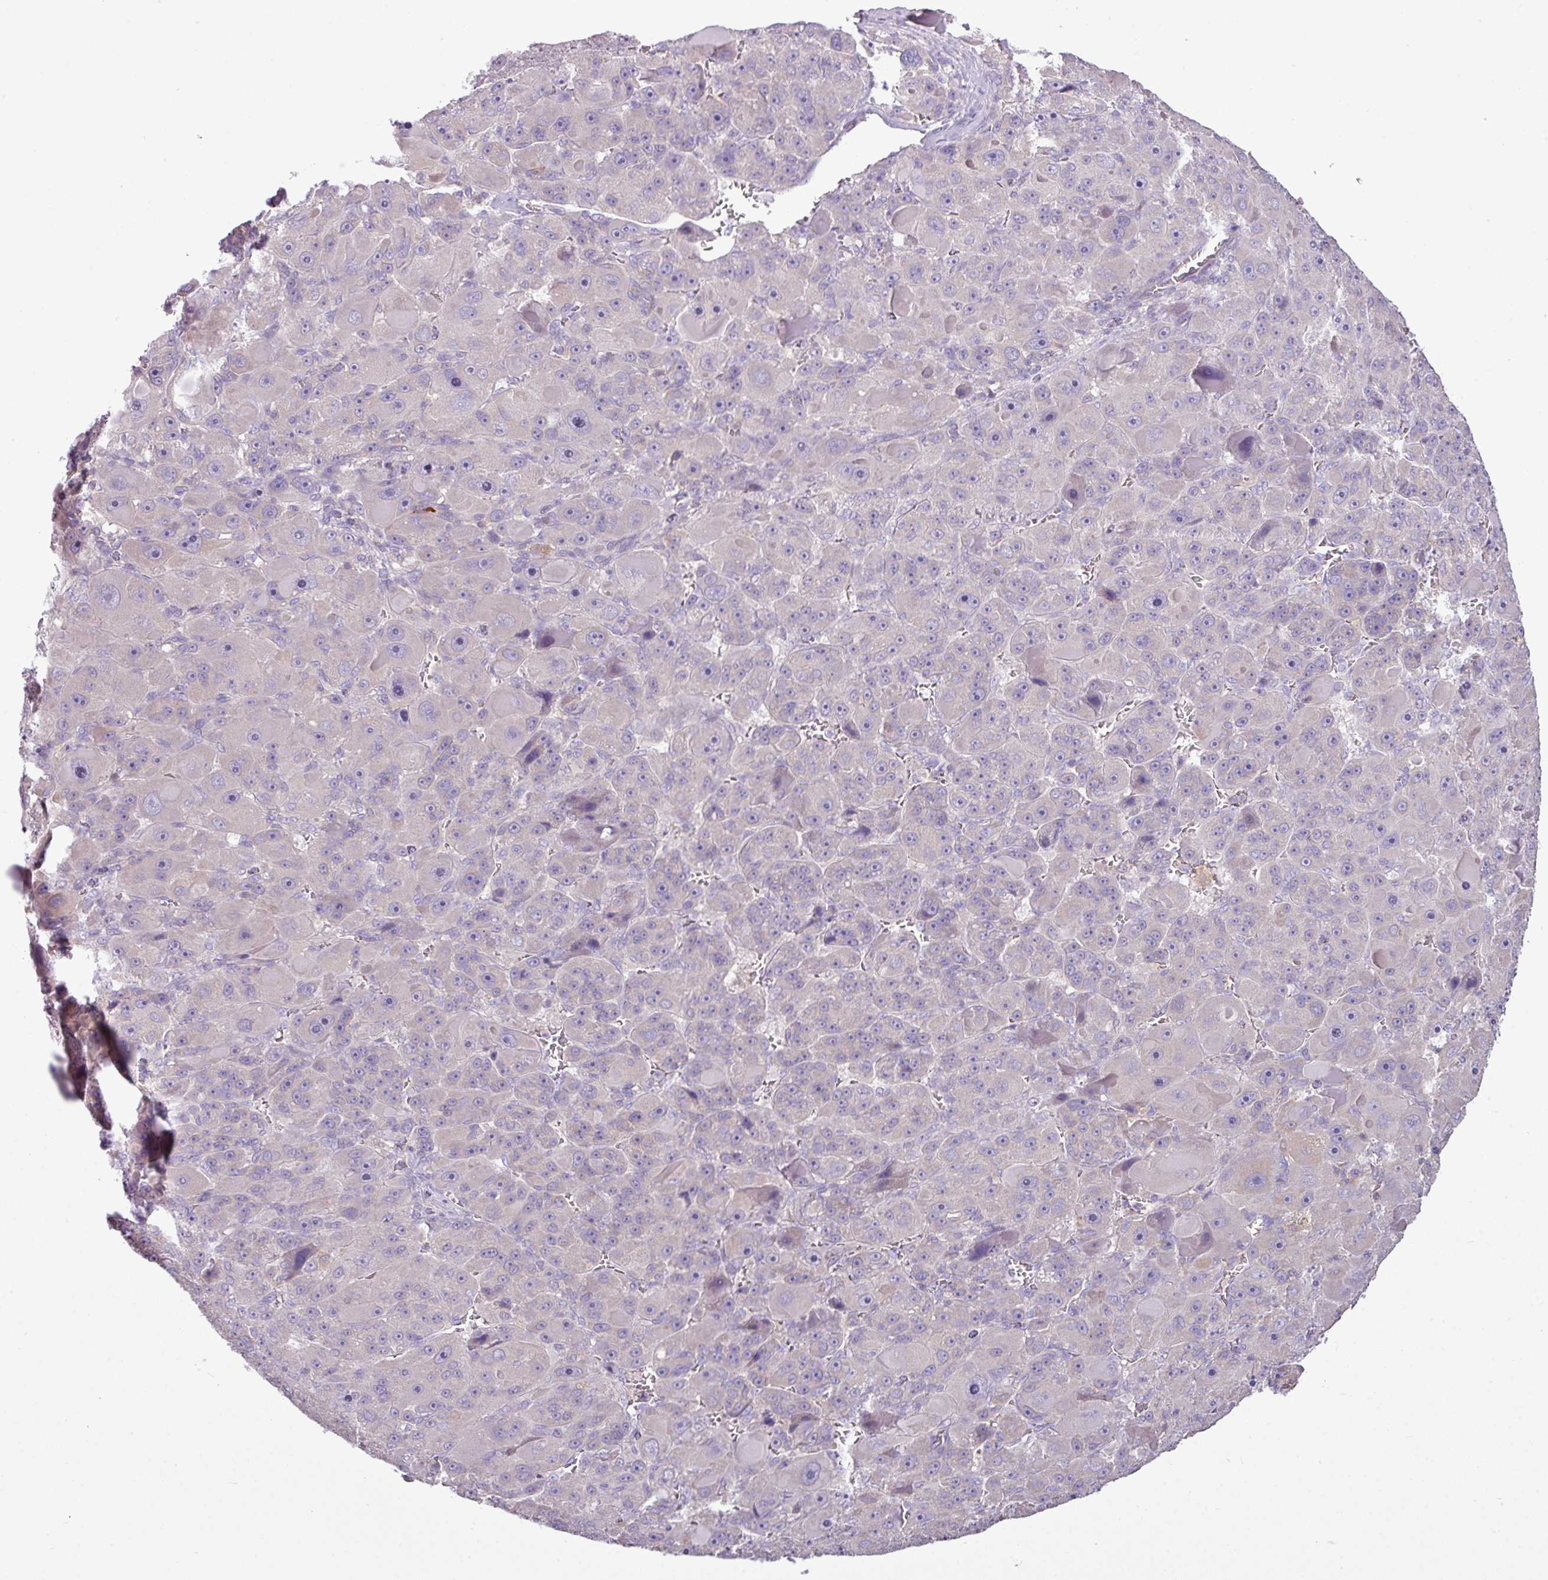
{"staining": {"intensity": "negative", "quantity": "none", "location": "none"}, "tissue": "liver cancer", "cell_type": "Tumor cells", "image_type": "cancer", "snomed": [{"axis": "morphology", "description": "Carcinoma, Hepatocellular, NOS"}, {"axis": "topography", "description": "Liver"}], "caption": "Protein analysis of hepatocellular carcinoma (liver) demonstrates no significant positivity in tumor cells.", "gene": "STAT5A", "patient": {"sex": "male", "age": 76}}